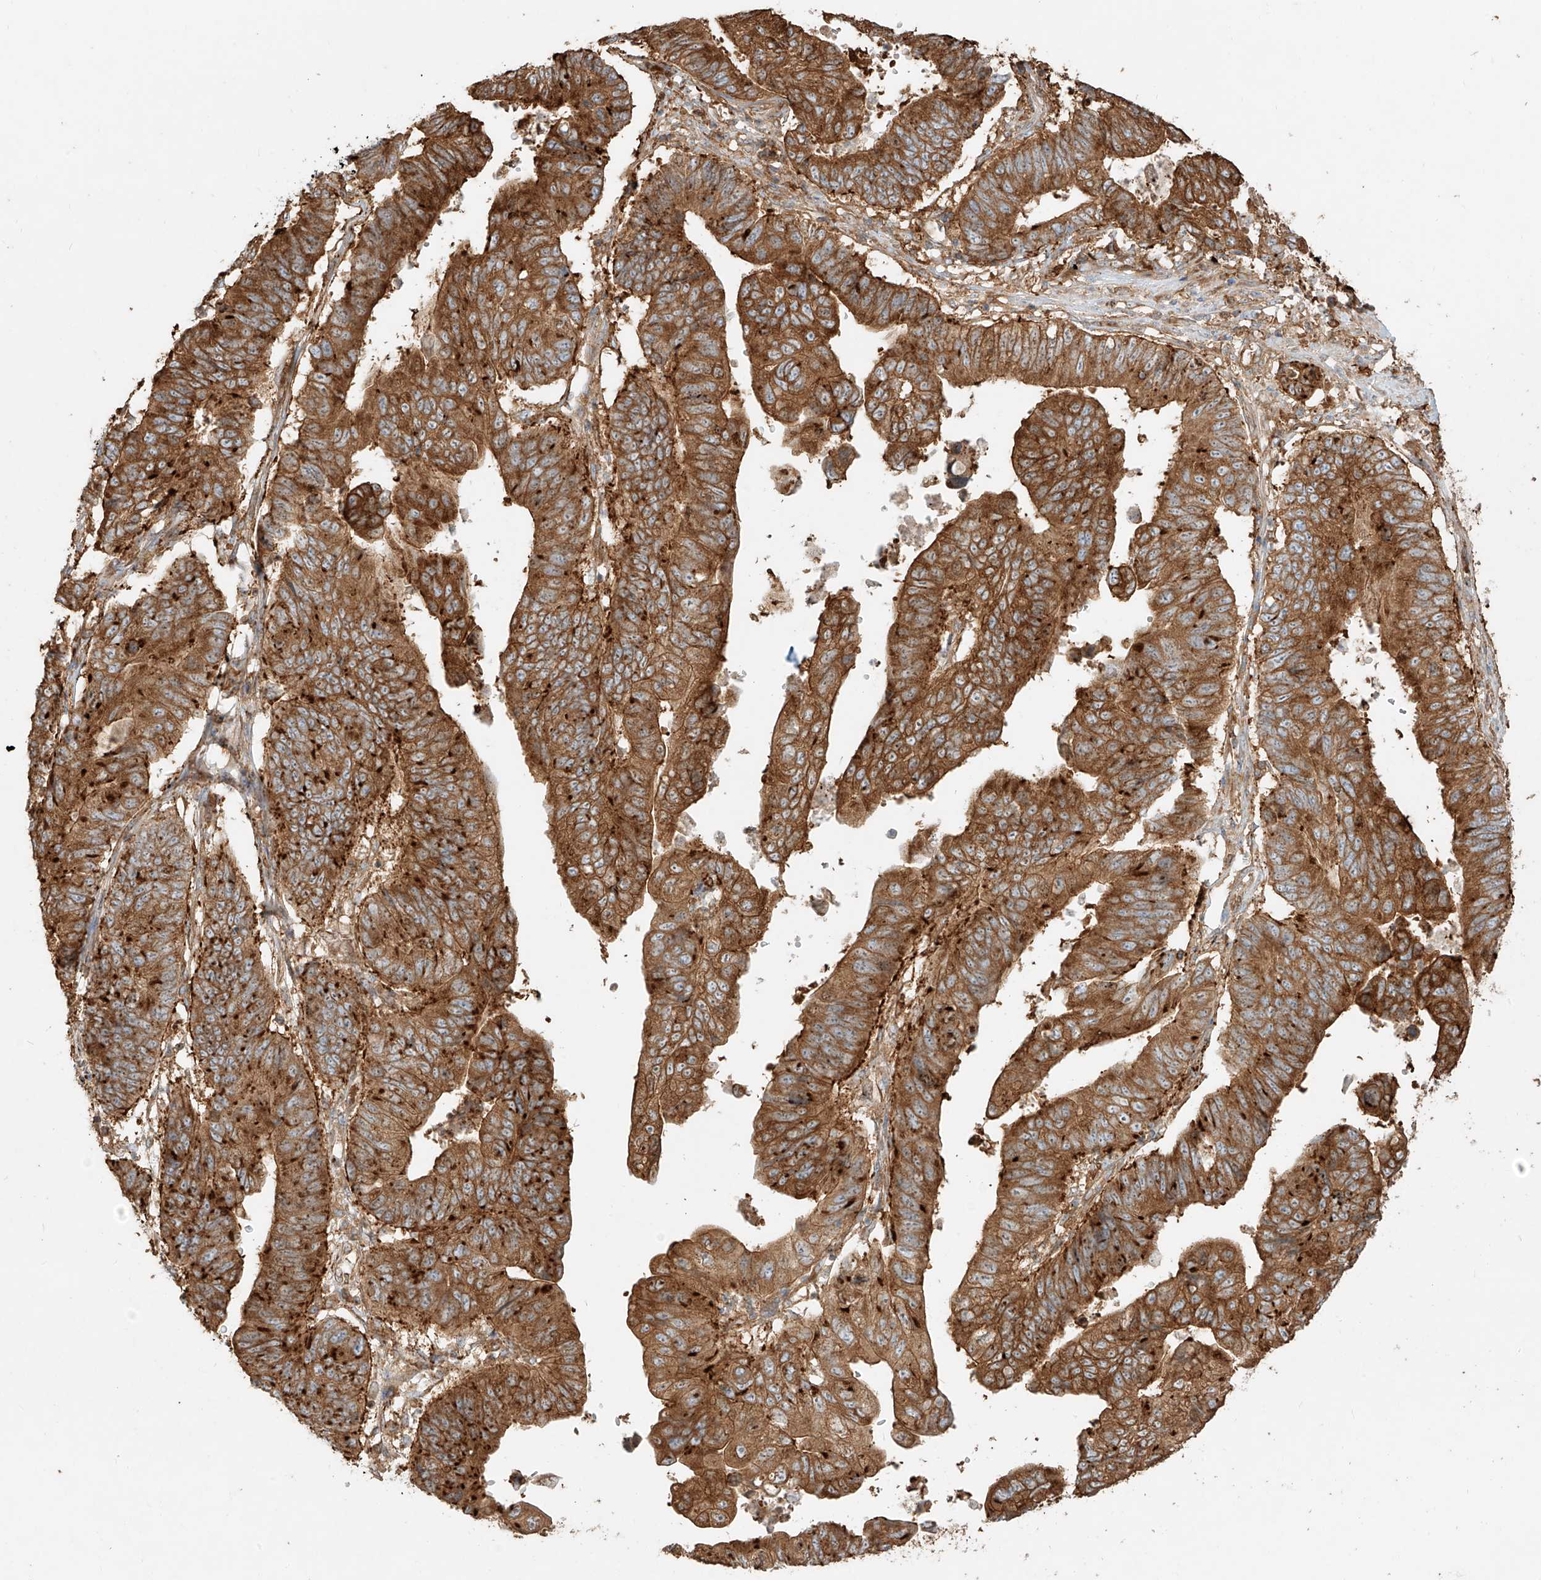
{"staining": {"intensity": "strong", "quantity": ">75%", "location": "cytoplasmic/membranous"}, "tissue": "stomach cancer", "cell_type": "Tumor cells", "image_type": "cancer", "snomed": [{"axis": "morphology", "description": "Adenocarcinoma, NOS"}, {"axis": "topography", "description": "Stomach"}], "caption": "Protein expression analysis of stomach adenocarcinoma displays strong cytoplasmic/membranous positivity in about >75% of tumor cells.", "gene": "SNX9", "patient": {"sex": "male", "age": 59}}